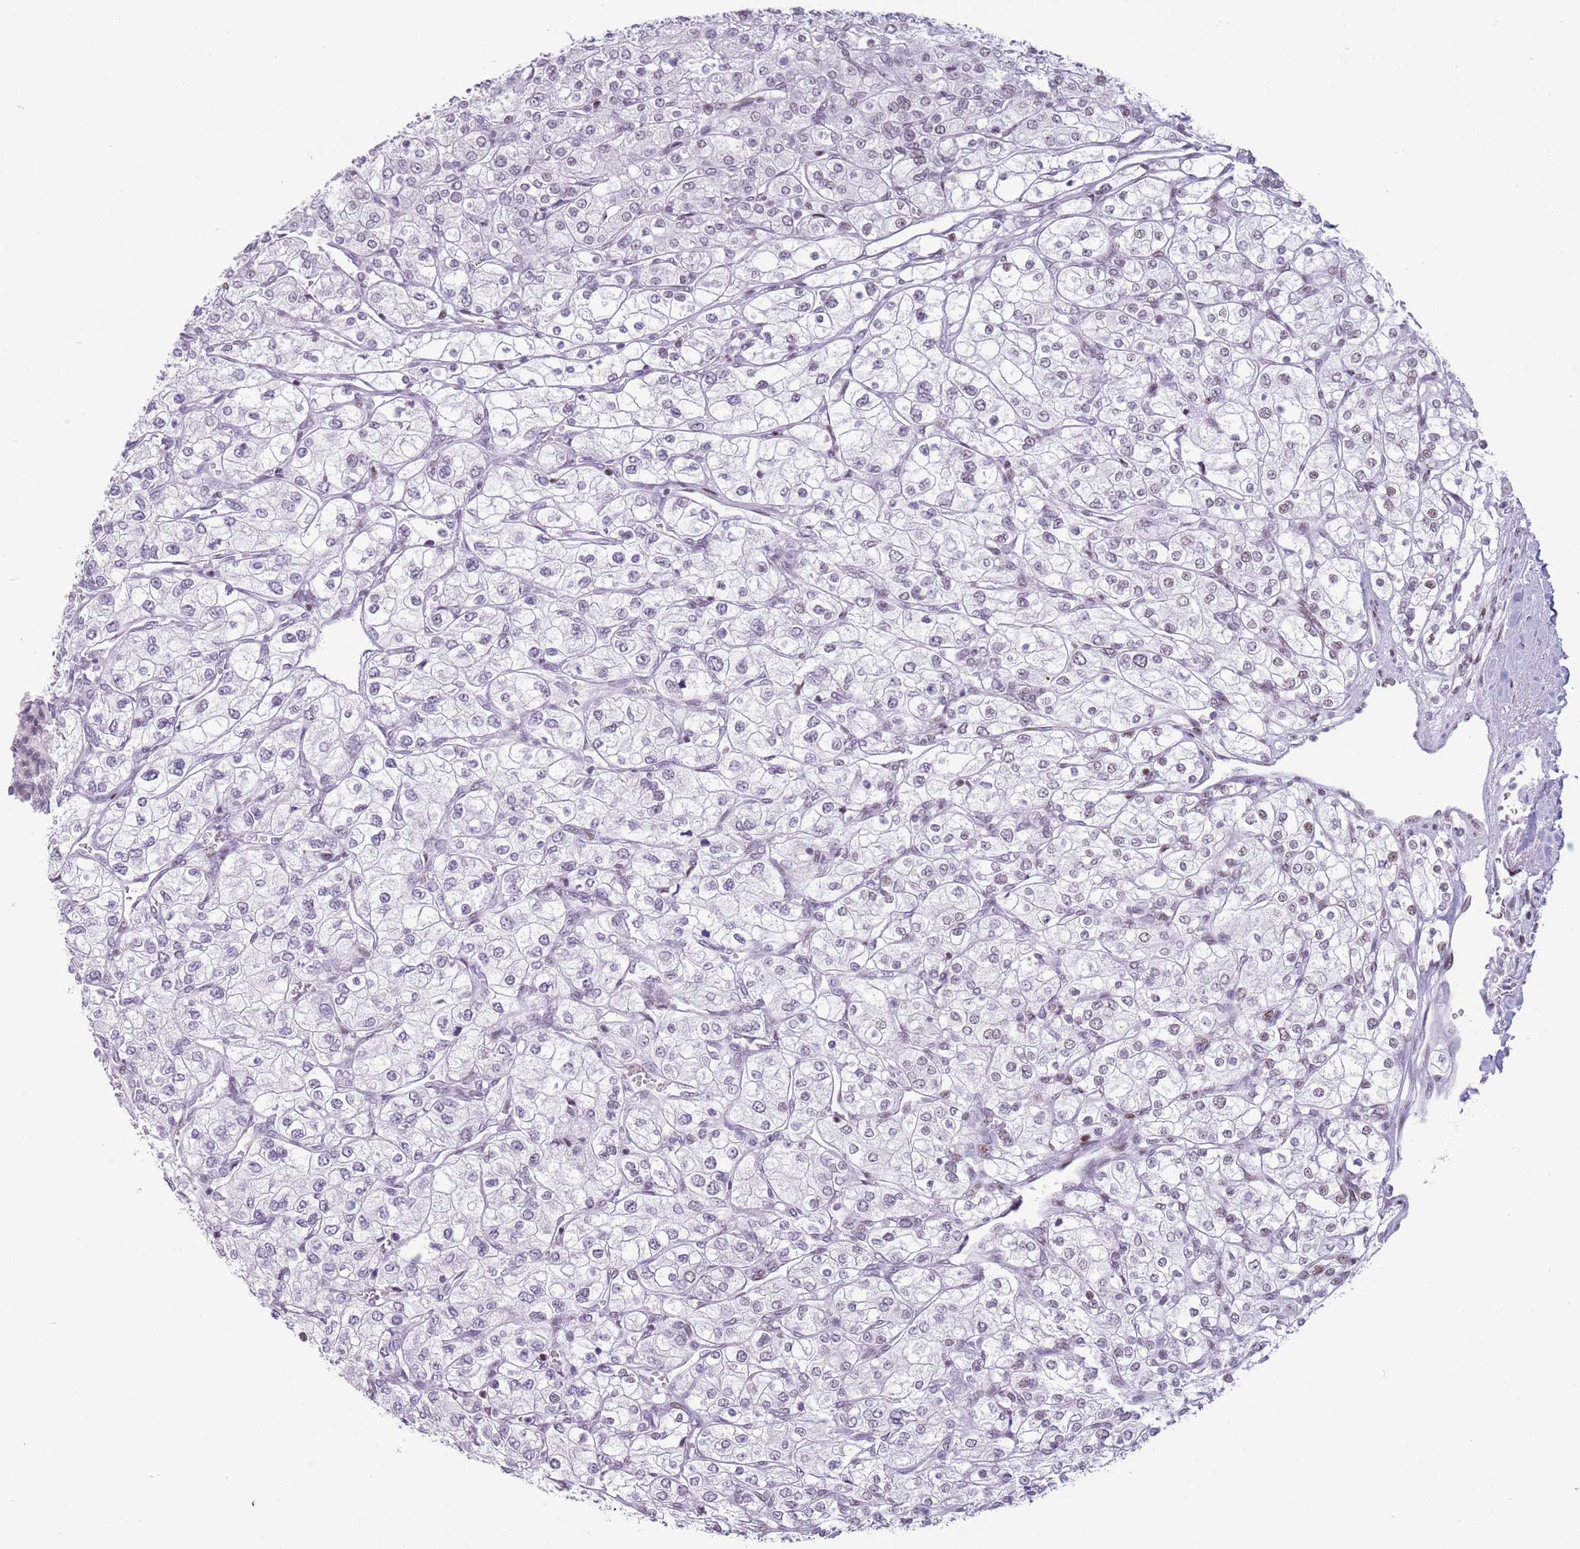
{"staining": {"intensity": "negative", "quantity": "none", "location": "none"}, "tissue": "renal cancer", "cell_type": "Tumor cells", "image_type": "cancer", "snomed": [{"axis": "morphology", "description": "Adenocarcinoma, NOS"}, {"axis": "topography", "description": "Kidney"}], "caption": "This is an immunohistochemistry micrograph of adenocarcinoma (renal). There is no positivity in tumor cells.", "gene": "FAM104B", "patient": {"sex": "male", "age": 80}}